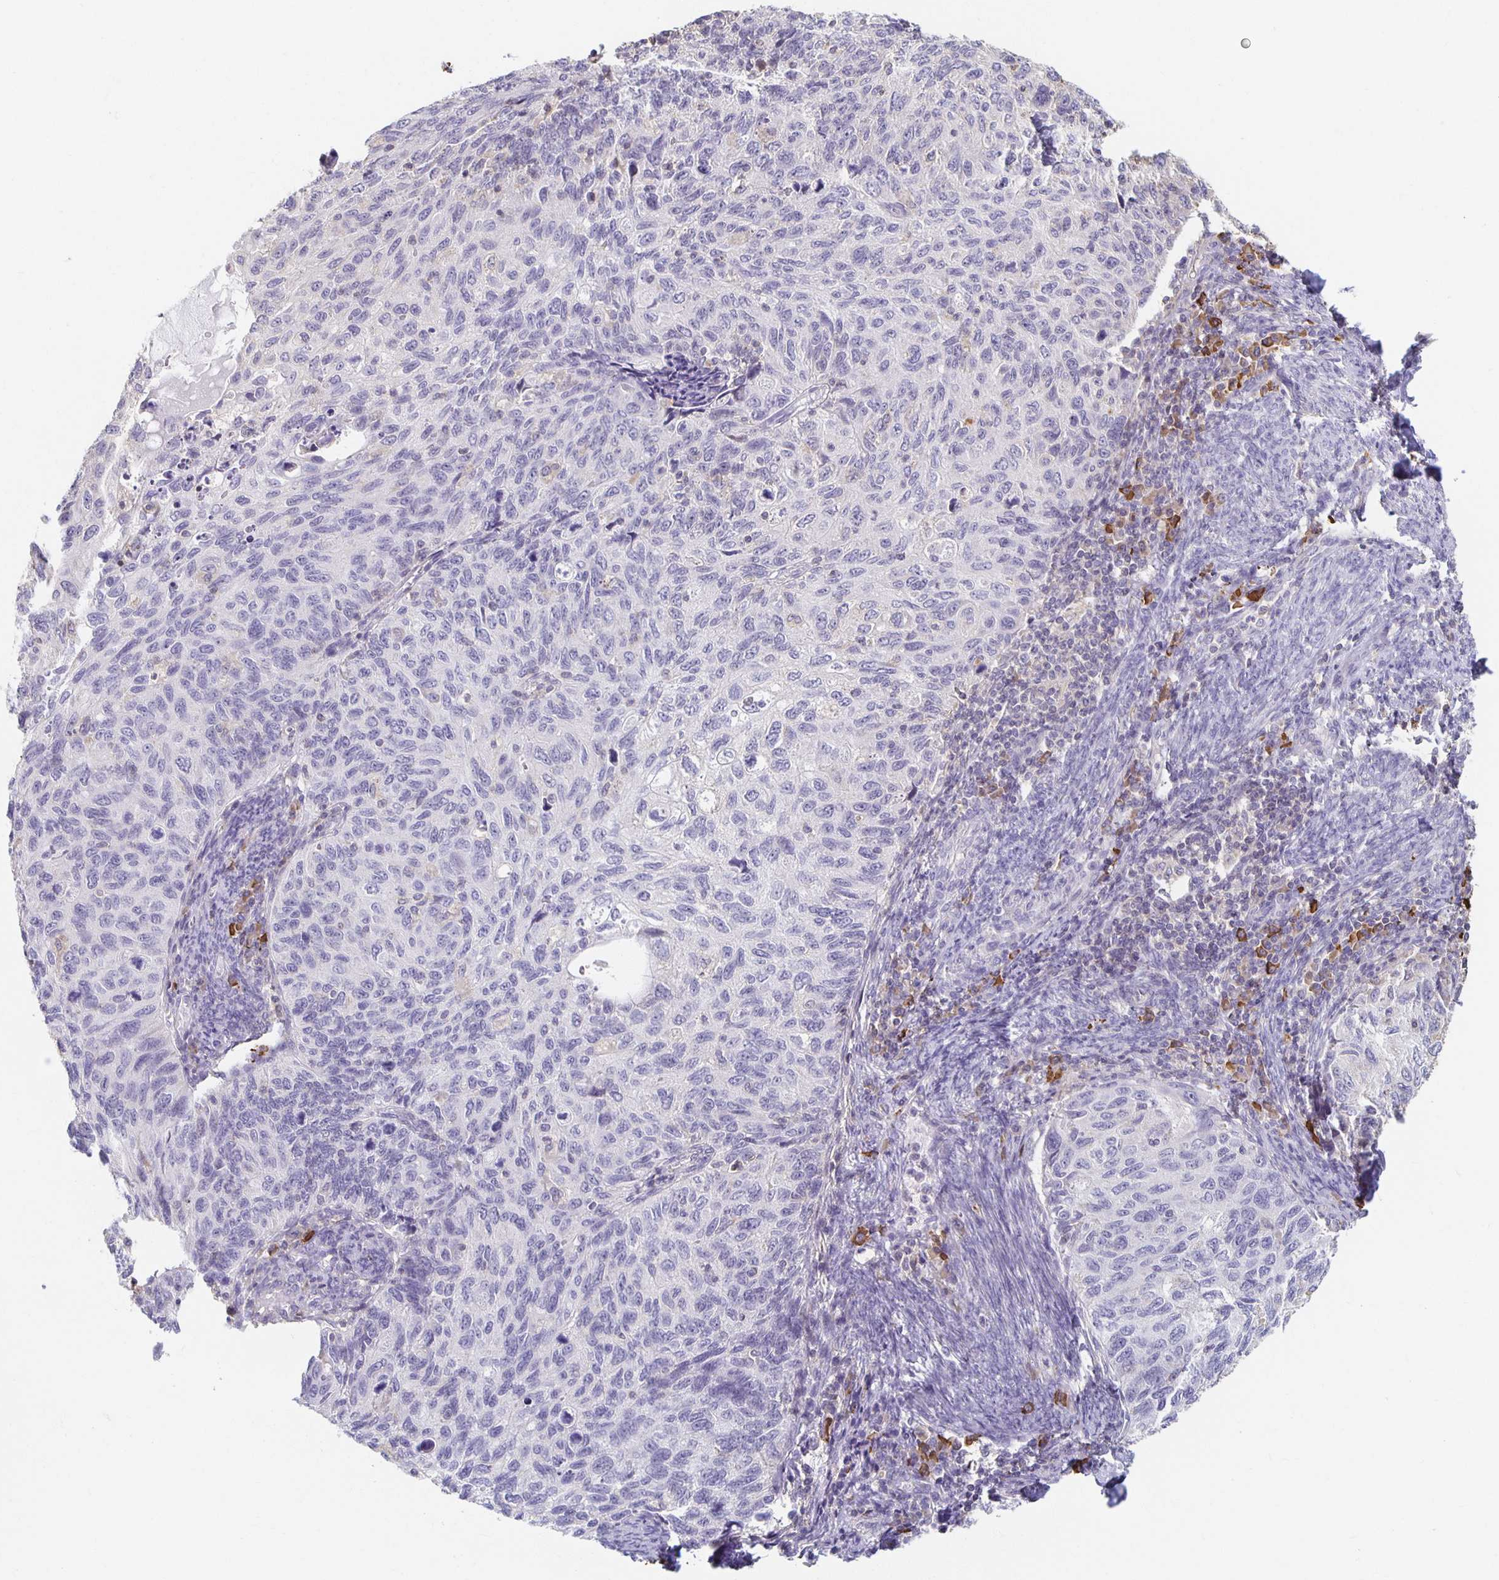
{"staining": {"intensity": "negative", "quantity": "none", "location": "none"}, "tissue": "cervical cancer", "cell_type": "Tumor cells", "image_type": "cancer", "snomed": [{"axis": "morphology", "description": "Squamous cell carcinoma, NOS"}, {"axis": "topography", "description": "Cervix"}], "caption": "Immunohistochemistry (IHC) of human cervical cancer displays no positivity in tumor cells. (Brightfield microscopy of DAB immunohistochemistry at high magnification).", "gene": "ZNF692", "patient": {"sex": "female", "age": 70}}